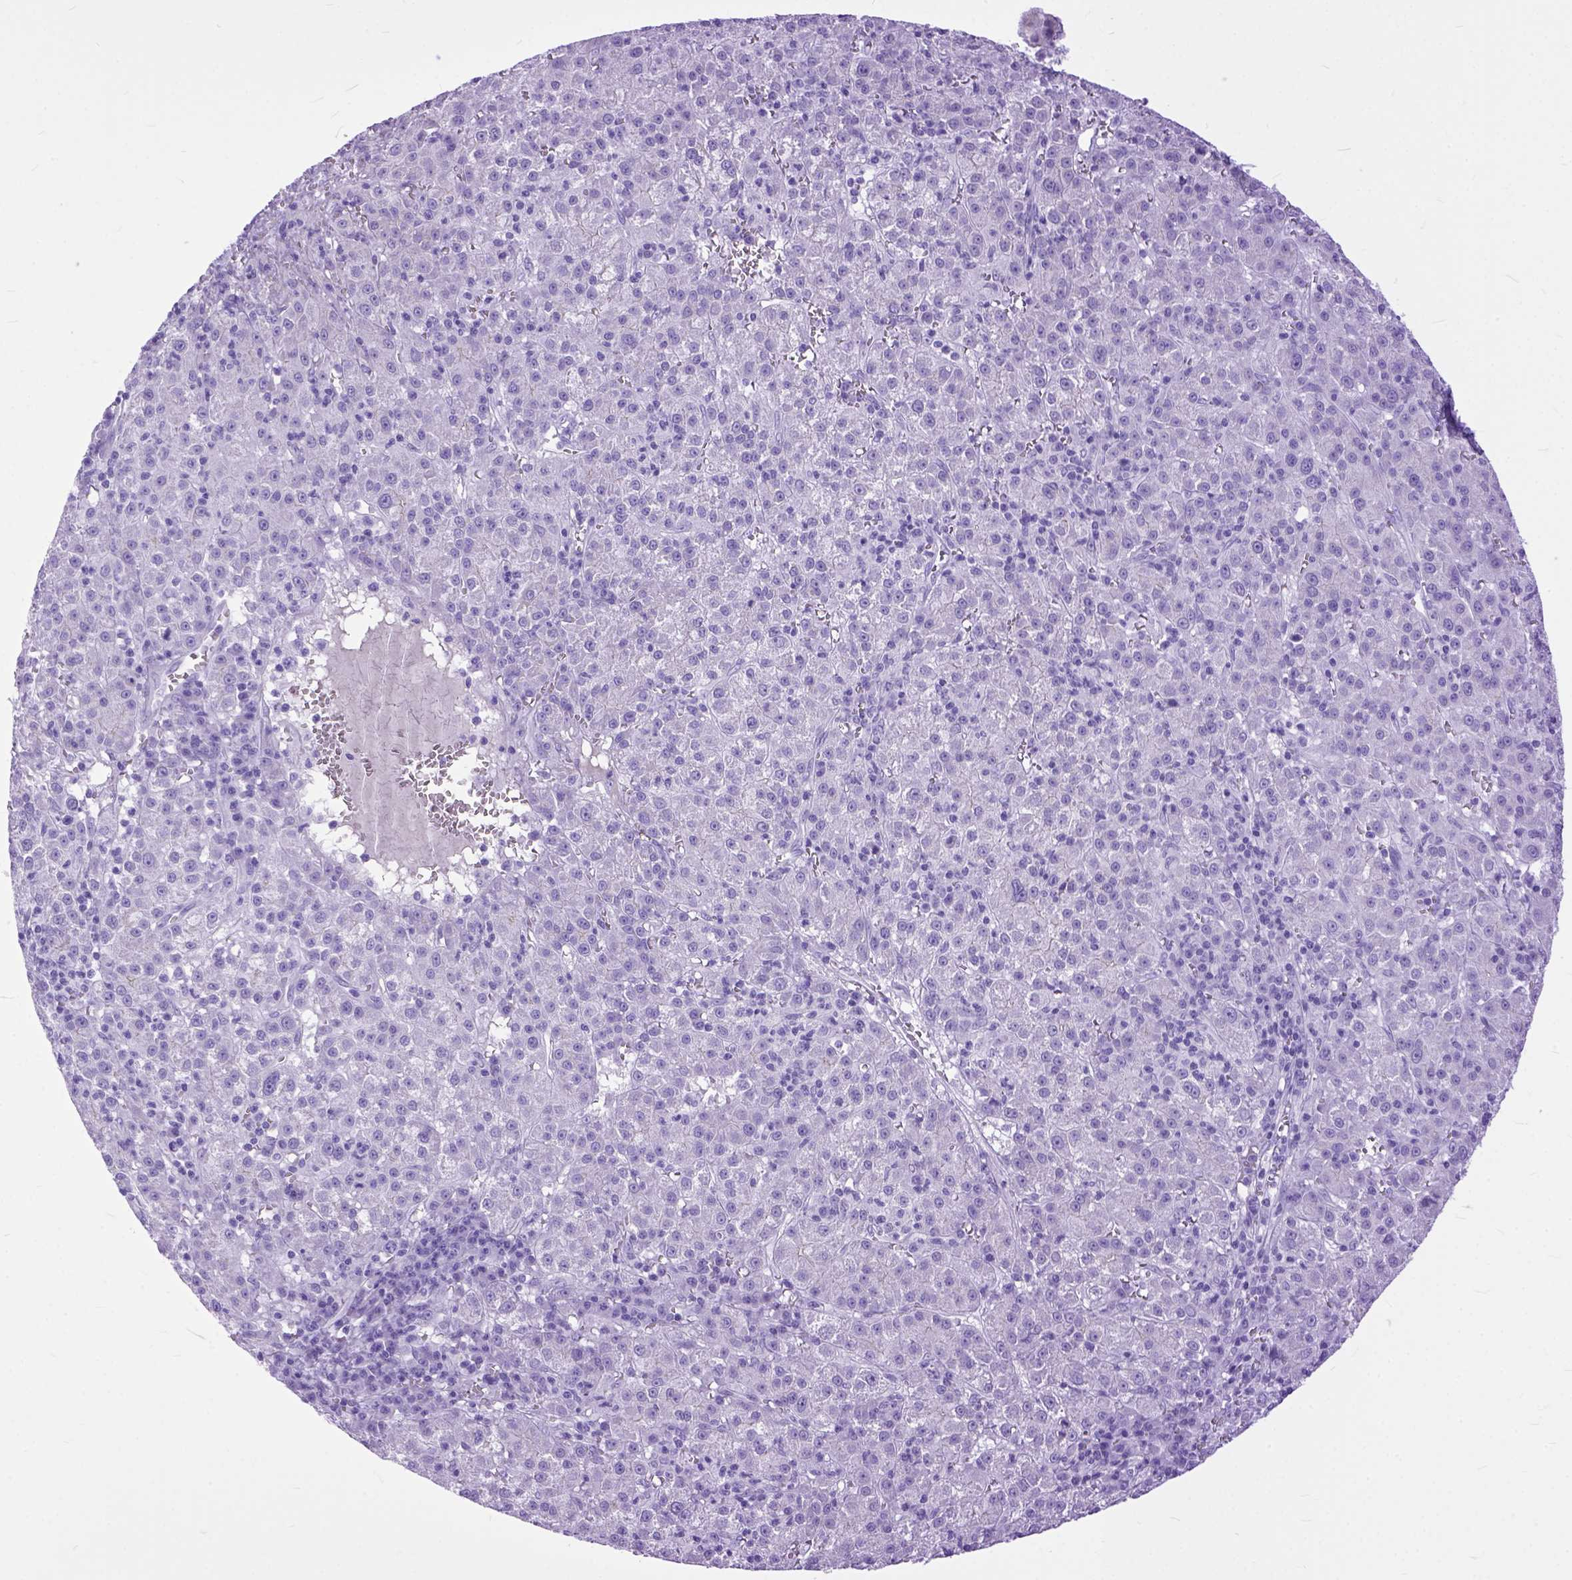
{"staining": {"intensity": "negative", "quantity": "none", "location": "none"}, "tissue": "liver cancer", "cell_type": "Tumor cells", "image_type": "cancer", "snomed": [{"axis": "morphology", "description": "Carcinoma, Hepatocellular, NOS"}, {"axis": "topography", "description": "Liver"}], "caption": "Tumor cells show no significant protein staining in liver cancer (hepatocellular carcinoma). The staining is performed using DAB (3,3'-diaminobenzidine) brown chromogen with nuclei counter-stained in using hematoxylin.", "gene": "GNGT1", "patient": {"sex": "female", "age": 60}}